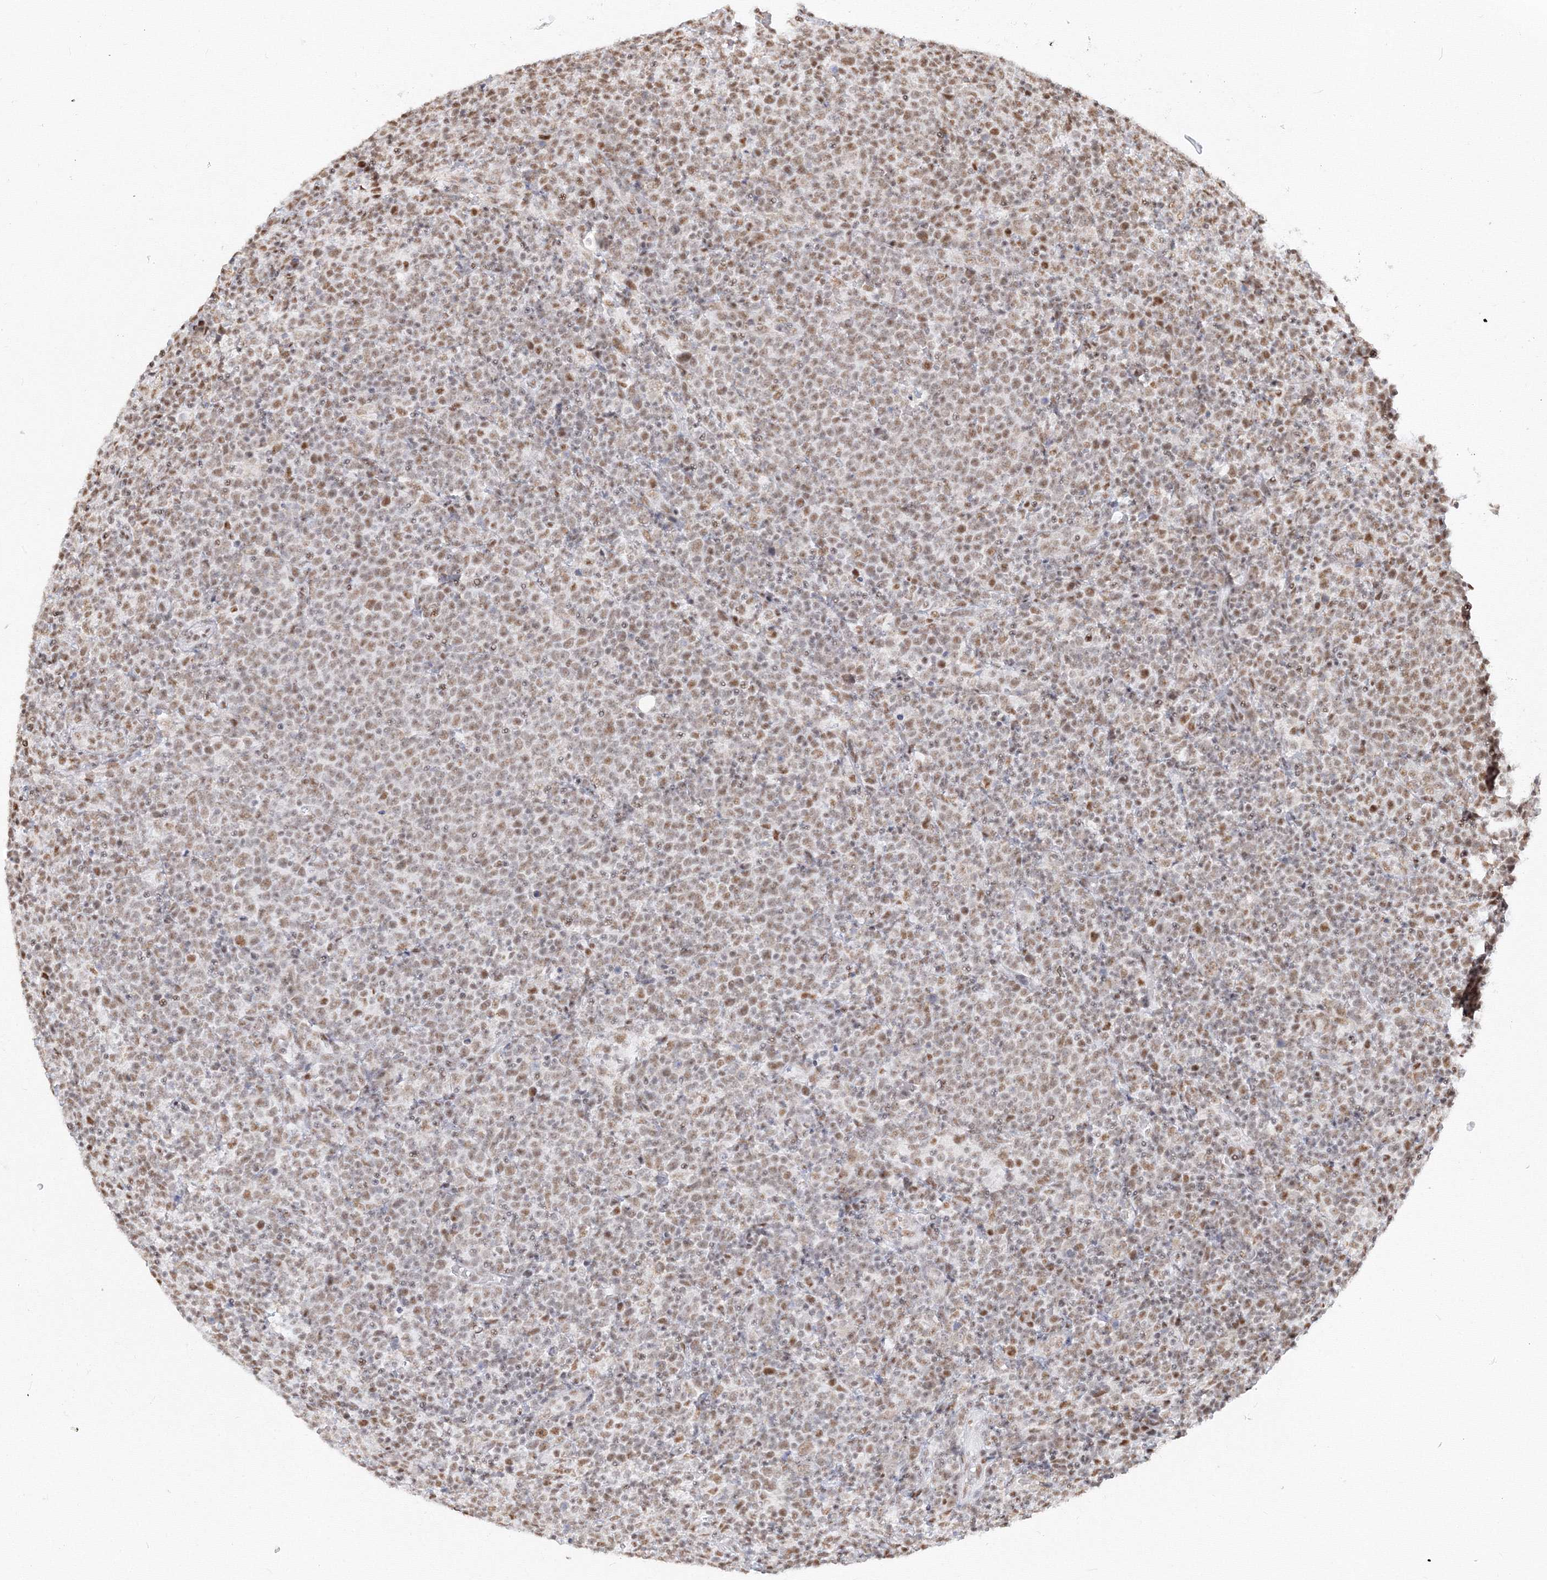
{"staining": {"intensity": "moderate", "quantity": ">75%", "location": "nuclear"}, "tissue": "lymphoma", "cell_type": "Tumor cells", "image_type": "cancer", "snomed": [{"axis": "morphology", "description": "Malignant lymphoma, non-Hodgkin's type, High grade"}, {"axis": "topography", "description": "Lymph node"}], "caption": "High-grade malignant lymphoma, non-Hodgkin's type was stained to show a protein in brown. There is medium levels of moderate nuclear expression in about >75% of tumor cells.", "gene": "PPP4R2", "patient": {"sex": "male", "age": 61}}